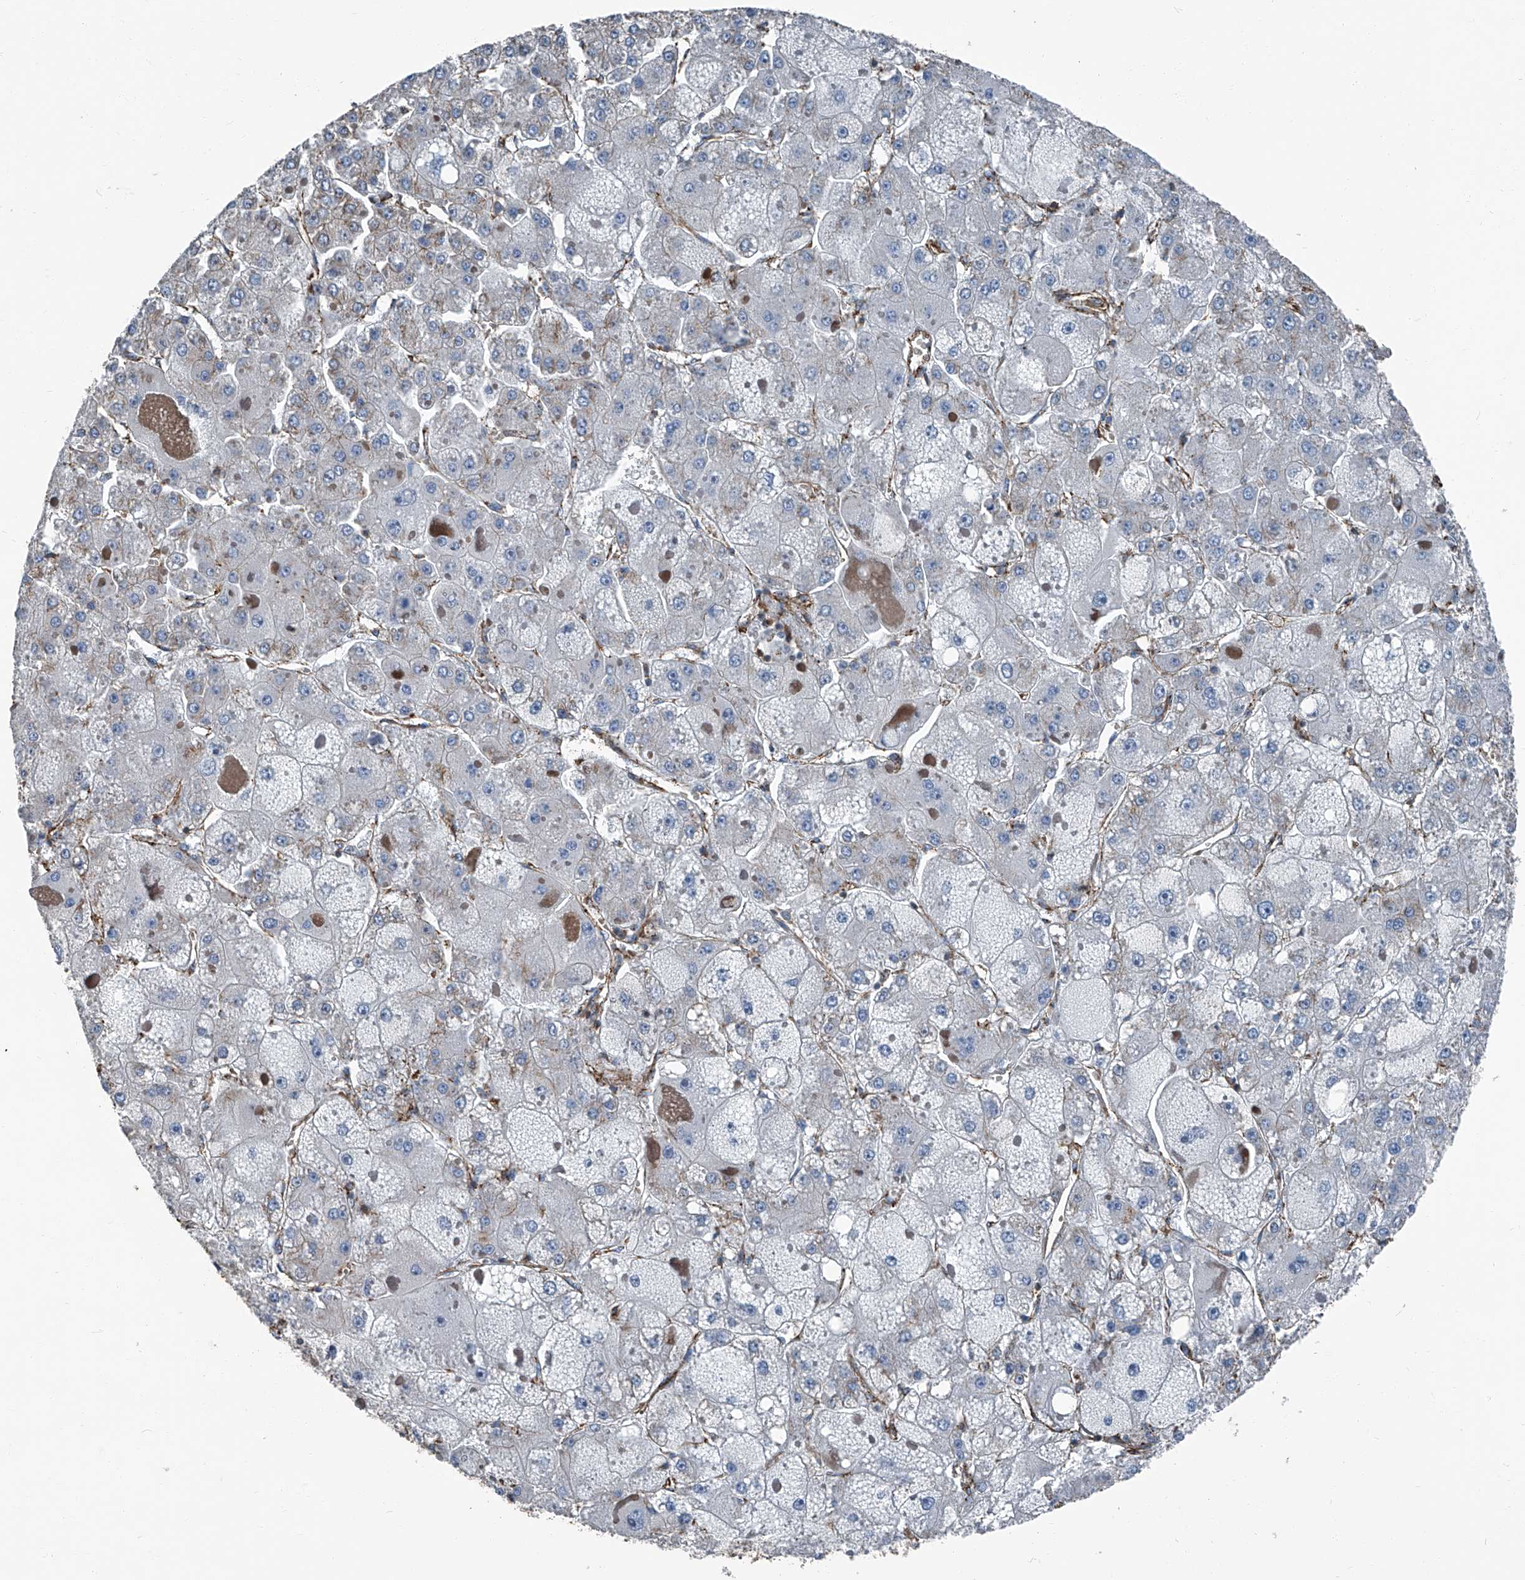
{"staining": {"intensity": "negative", "quantity": "none", "location": "none"}, "tissue": "liver cancer", "cell_type": "Tumor cells", "image_type": "cancer", "snomed": [{"axis": "morphology", "description": "Carcinoma, Hepatocellular, NOS"}, {"axis": "topography", "description": "Liver"}], "caption": "The histopathology image reveals no significant expression in tumor cells of liver cancer.", "gene": "SEPTIN7", "patient": {"sex": "female", "age": 73}}